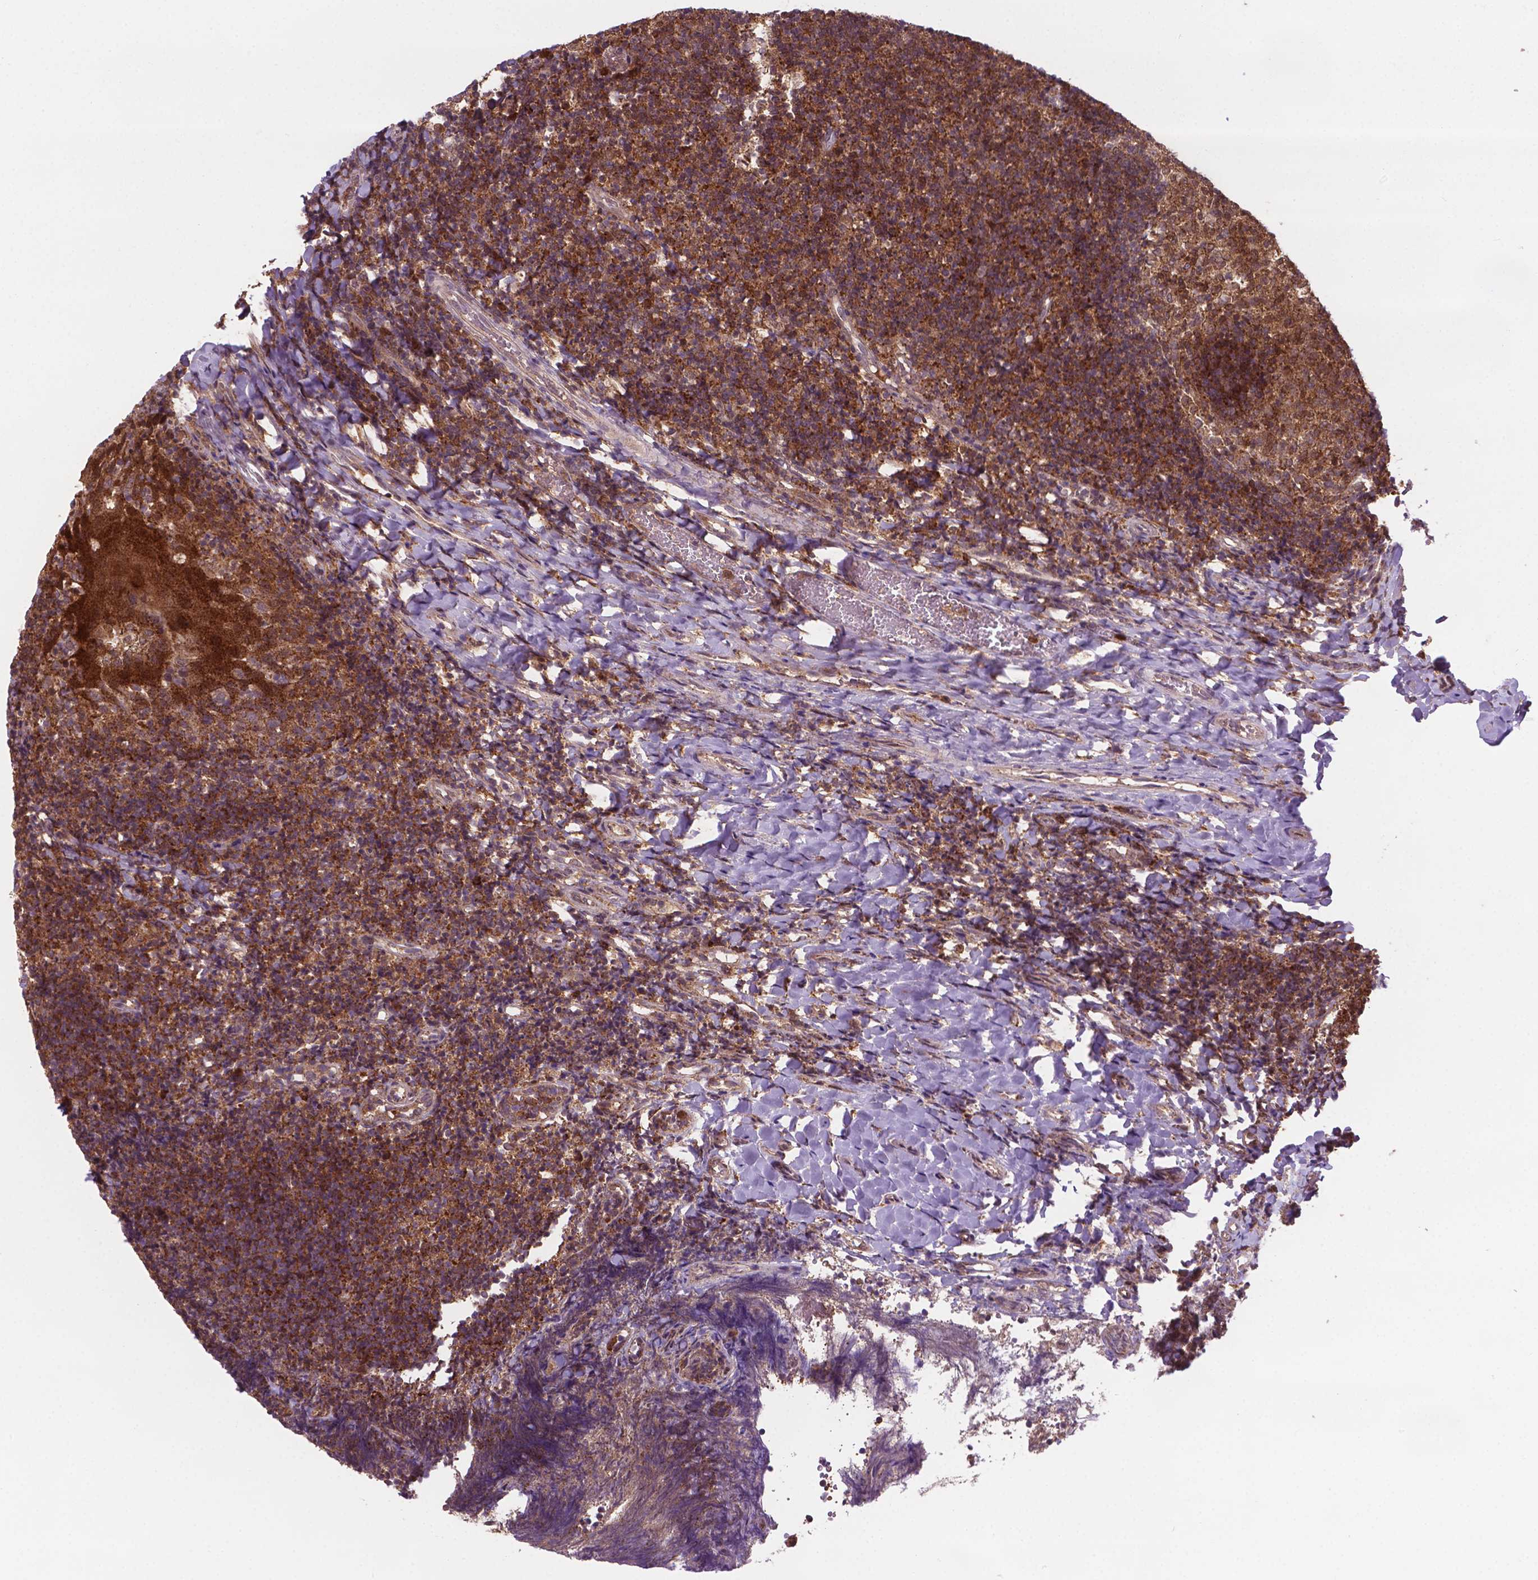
{"staining": {"intensity": "moderate", "quantity": ">75%", "location": "cytoplasmic/membranous,nuclear"}, "tissue": "tonsil", "cell_type": "Germinal center cells", "image_type": "normal", "snomed": [{"axis": "morphology", "description": "Normal tissue, NOS"}, {"axis": "topography", "description": "Tonsil"}], "caption": "Brown immunohistochemical staining in unremarkable human tonsil shows moderate cytoplasmic/membranous,nuclear positivity in about >75% of germinal center cells.", "gene": "PLIN3", "patient": {"sex": "female", "age": 10}}